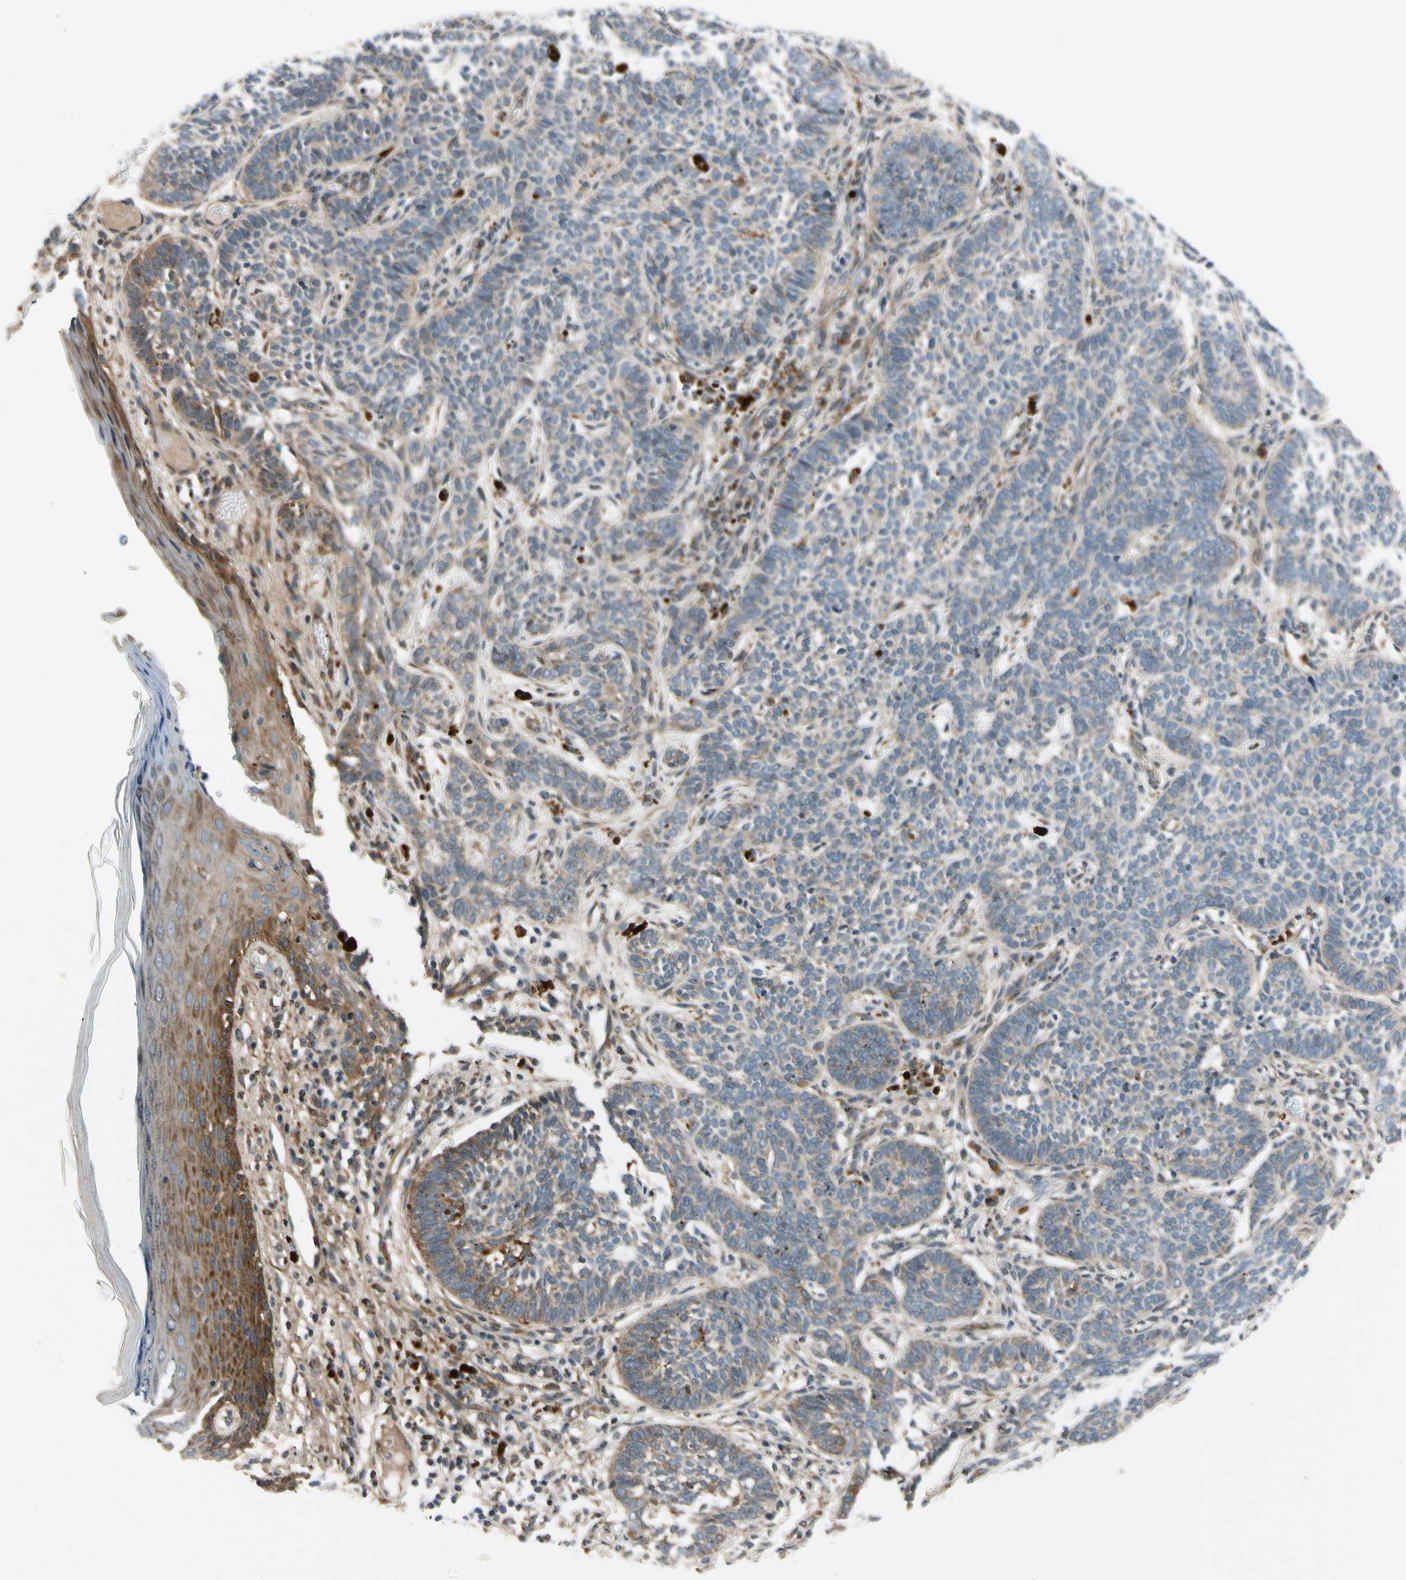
{"staining": {"intensity": "weak", "quantity": ">75%", "location": "cytoplasmic/membranous"}, "tissue": "skin cancer", "cell_type": "Tumor cells", "image_type": "cancer", "snomed": [{"axis": "morphology", "description": "Normal tissue, NOS"}, {"axis": "morphology", "description": "Basal cell carcinoma"}, {"axis": "topography", "description": "Skin"}], "caption": "This photomicrograph shows immunohistochemistry staining of human skin cancer (basal cell carcinoma), with low weak cytoplasmic/membranous expression in approximately >75% of tumor cells.", "gene": "MST1R", "patient": {"sex": "male", "age": 87}}